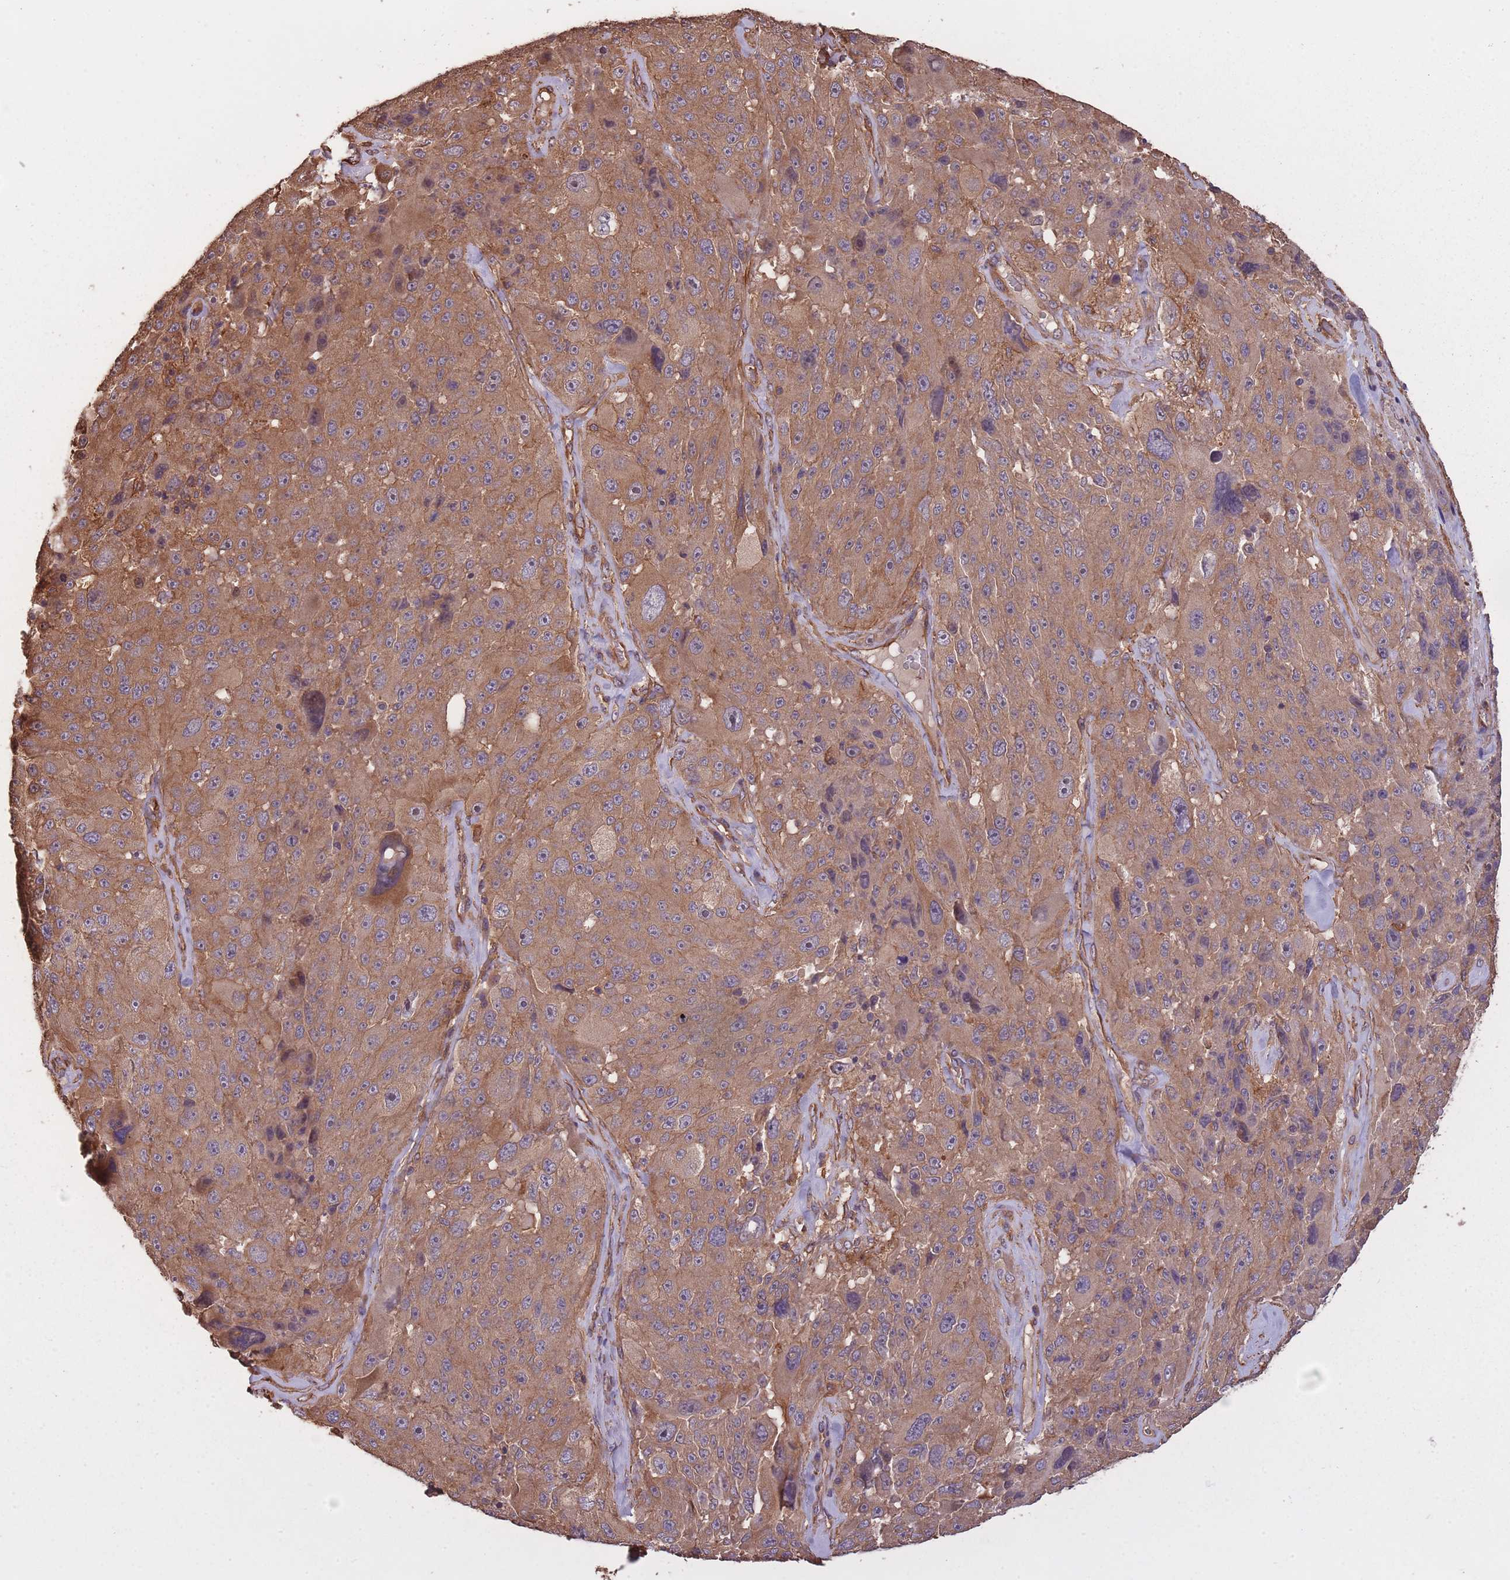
{"staining": {"intensity": "moderate", "quantity": ">75%", "location": "cytoplasmic/membranous"}, "tissue": "melanoma", "cell_type": "Tumor cells", "image_type": "cancer", "snomed": [{"axis": "morphology", "description": "Malignant melanoma, Metastatic site"}, {"axis": "topography", "description": "Lymph node"}], "caption": "Immunohistochemical staining of melanoma displays medium levels of moderate cytoplasmic/membranous protein positivity in about >75% of tumor cells.", "gene": "ARMH3", "patient": {"sex": "male", "age": 62}}